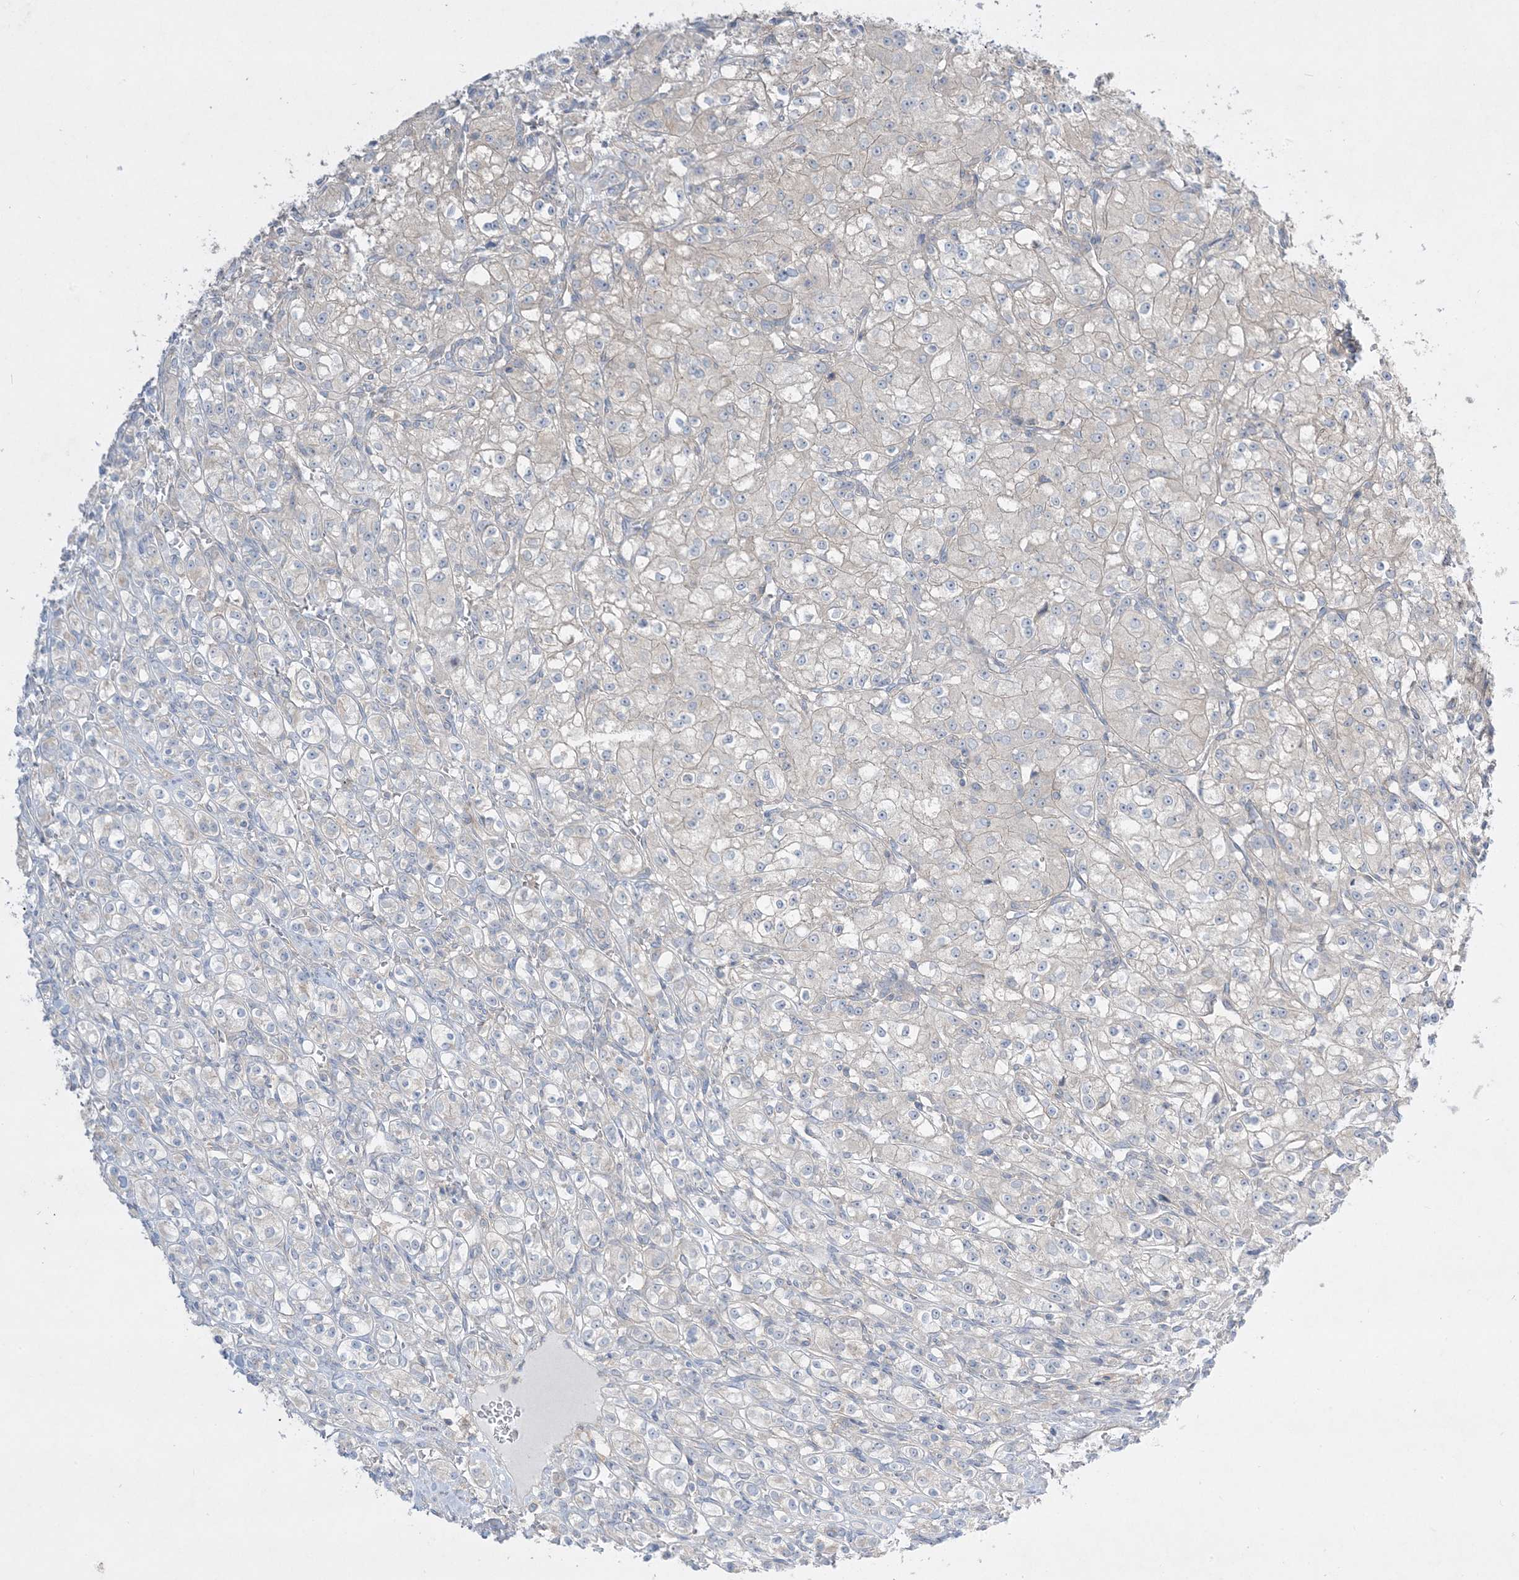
{"staining": {"intensity": "negative", "quantity": "none", "location": "none"}, "tissue": "renal cancer", "cell_type": "Tumor cells", "image_type": "cancer", "snomed": [{"axis": "morphology", "description": "Adenocarcinoma, NOS"}, {"axis": "topography", "description": "Kidney"}], "caption": "High power microscopy micrograph of an IHC micrograph of adenocarcinoma (renal), revealing no significant expression in tumor cells.", "gene": "ARHGEF9", "patient": {"sex": "male", "age": 77}}